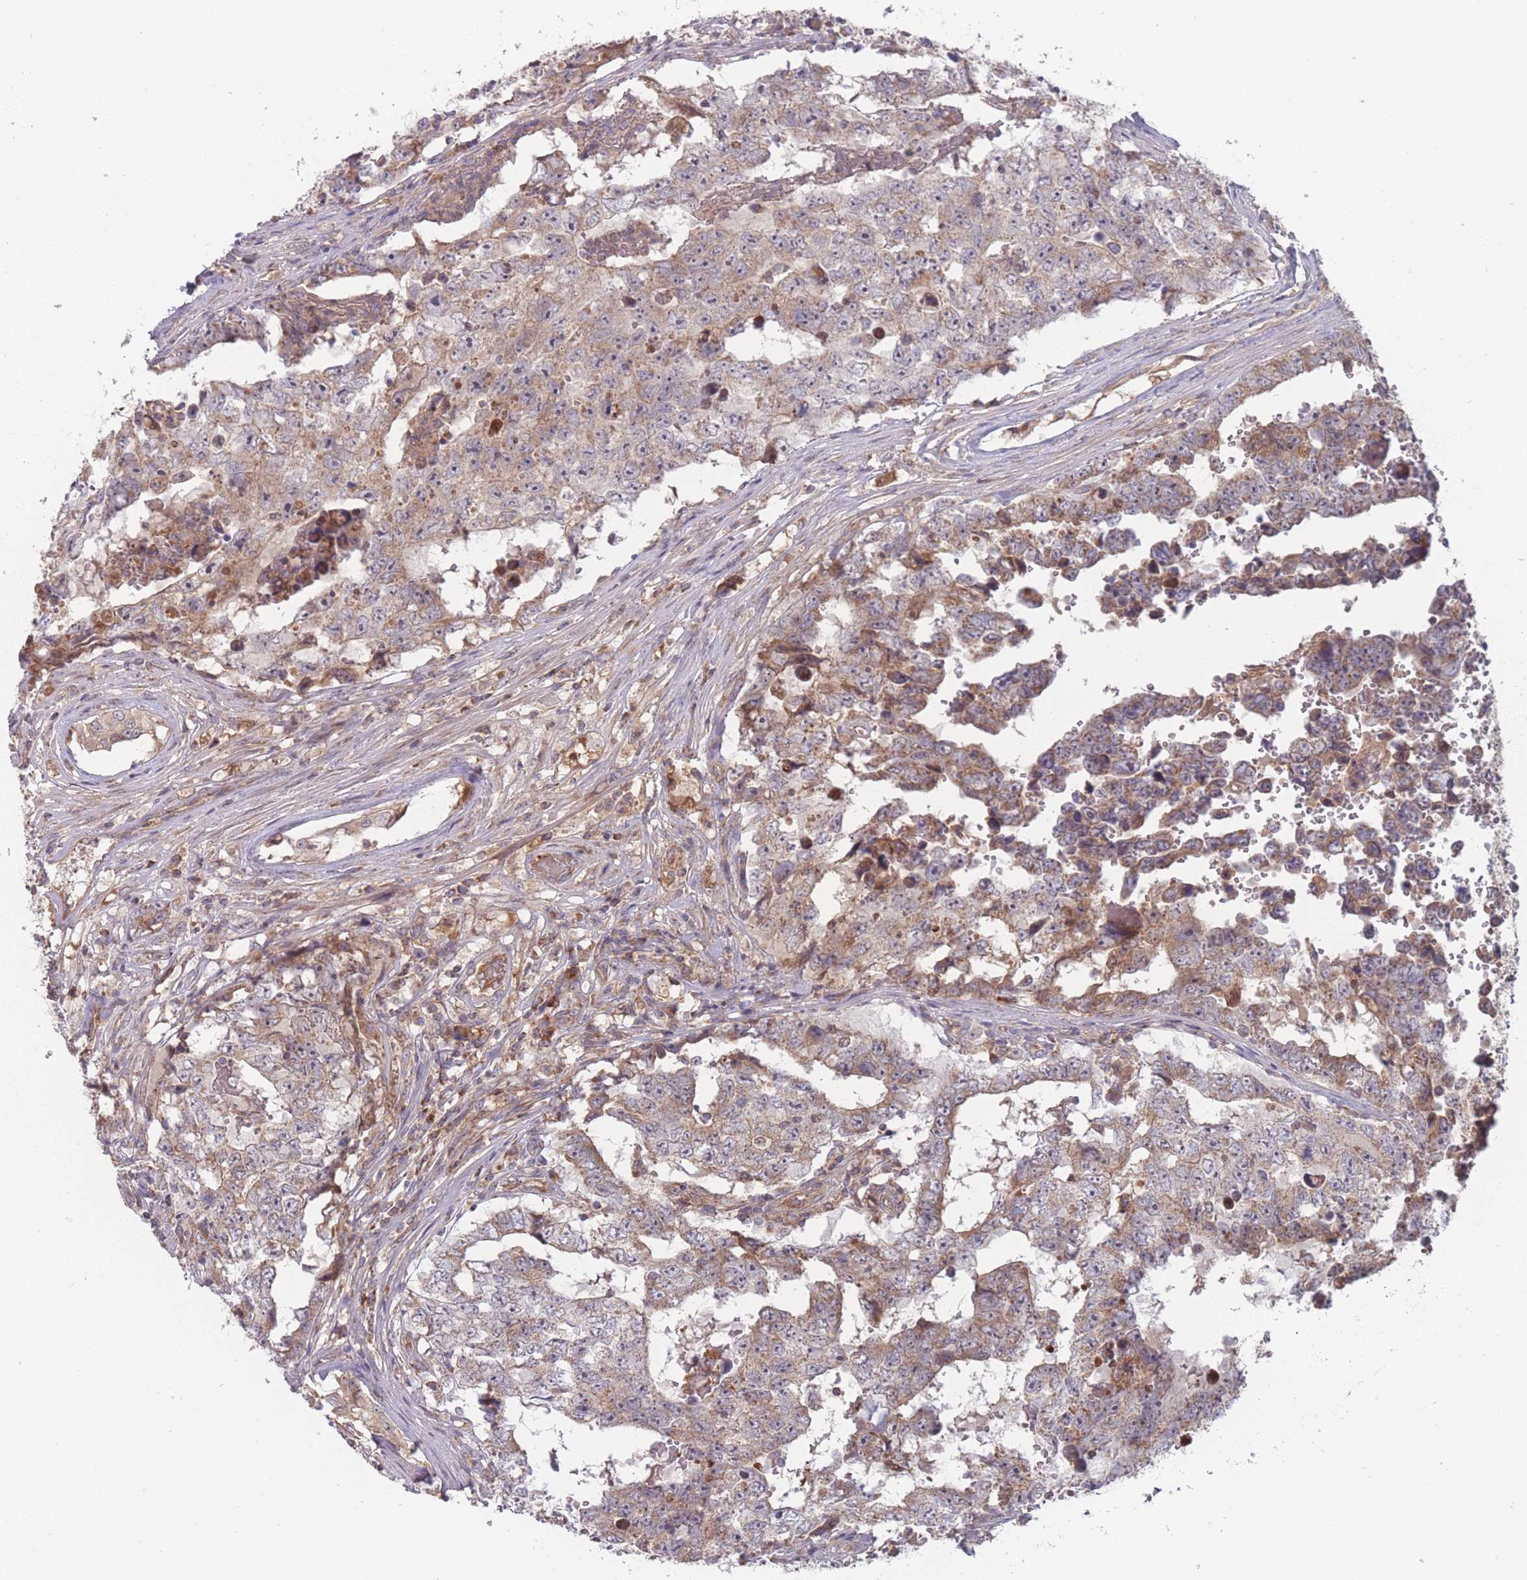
{"staining": {"intensity": "moderate", "quantity": "25%-75%", "location": "cytoplasmic/membranous"}, "tissue": "testis cancer", "cell_type": "Tumor cells", "image_type": "cancer", "snomed": [{"axis": "morphology", "description": "Carcinoma, Embryonal, NOS"}, {"axis": "topography", "description": "Testis"}], "caption": "Embryonal carcinoma (testis) stained for a protein (brown) exhibits moderate cytoplasmic/membranous positive staining in about 25%-75% of tumor cells.", "gene": "ATP5MG", "patient": {"sex": "male", "age": 25}}